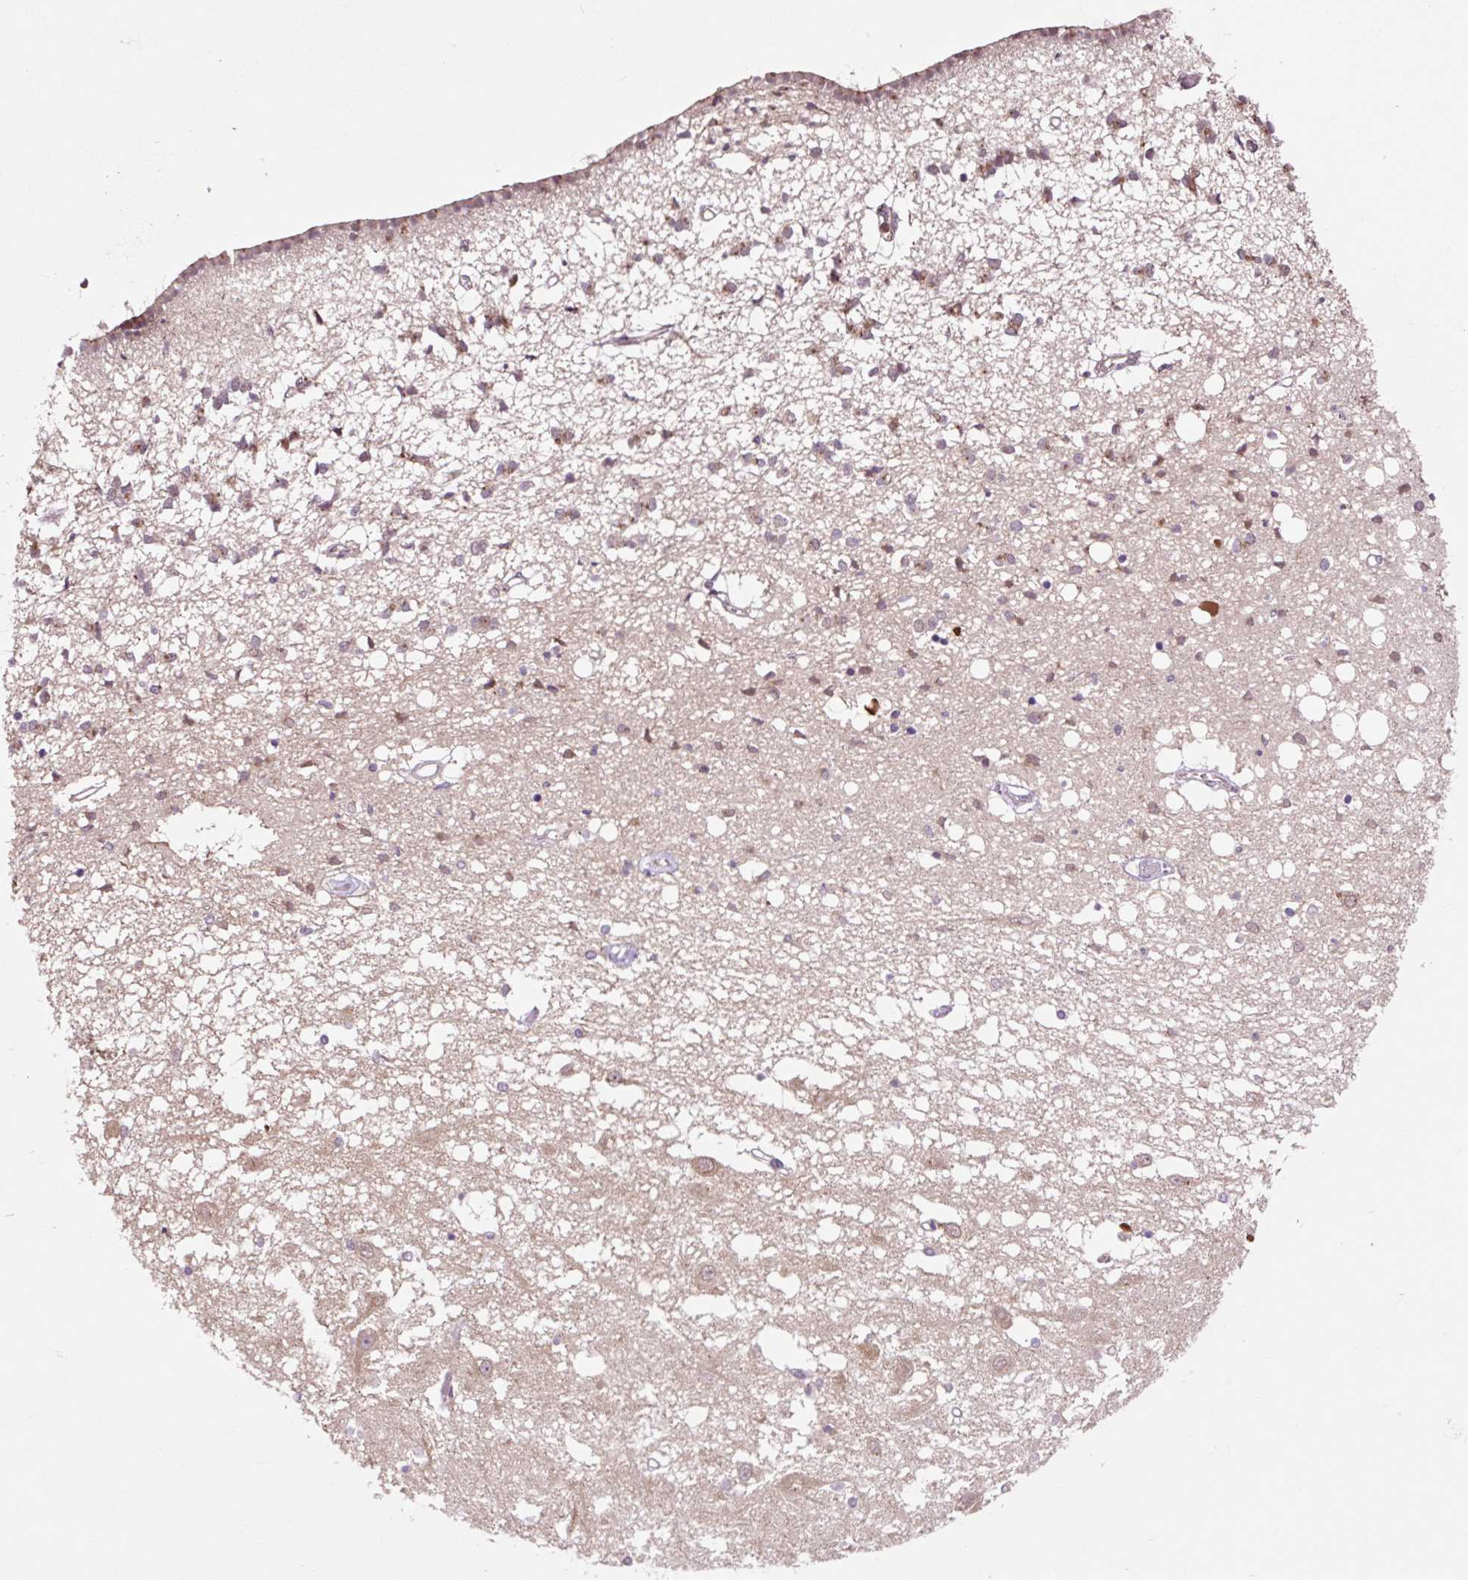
{"staining": {"intensity": "moderate", "quantity": "25%-75%", "location": "cytoplasmic/membranous"}, "tissue": "caudate", "cell_type": "Glial cells", "image_type": "normal", "snomed": [{"axis": "morphology", "description": "Normal tissue, NOS"}, {"axis": "topography", "description": "Lateral ventricle wall"}], "caption": "This photomicrograph exhibits normal caudate stained with immunohistochemistry to label a protein in brown. The cytoplasmic/membranous of glial cells show moderate positivity for the protein. Nuclei are counter-stained blue.", "gene": "MMS19", "patient": {"sex": "male", "age": 70}}